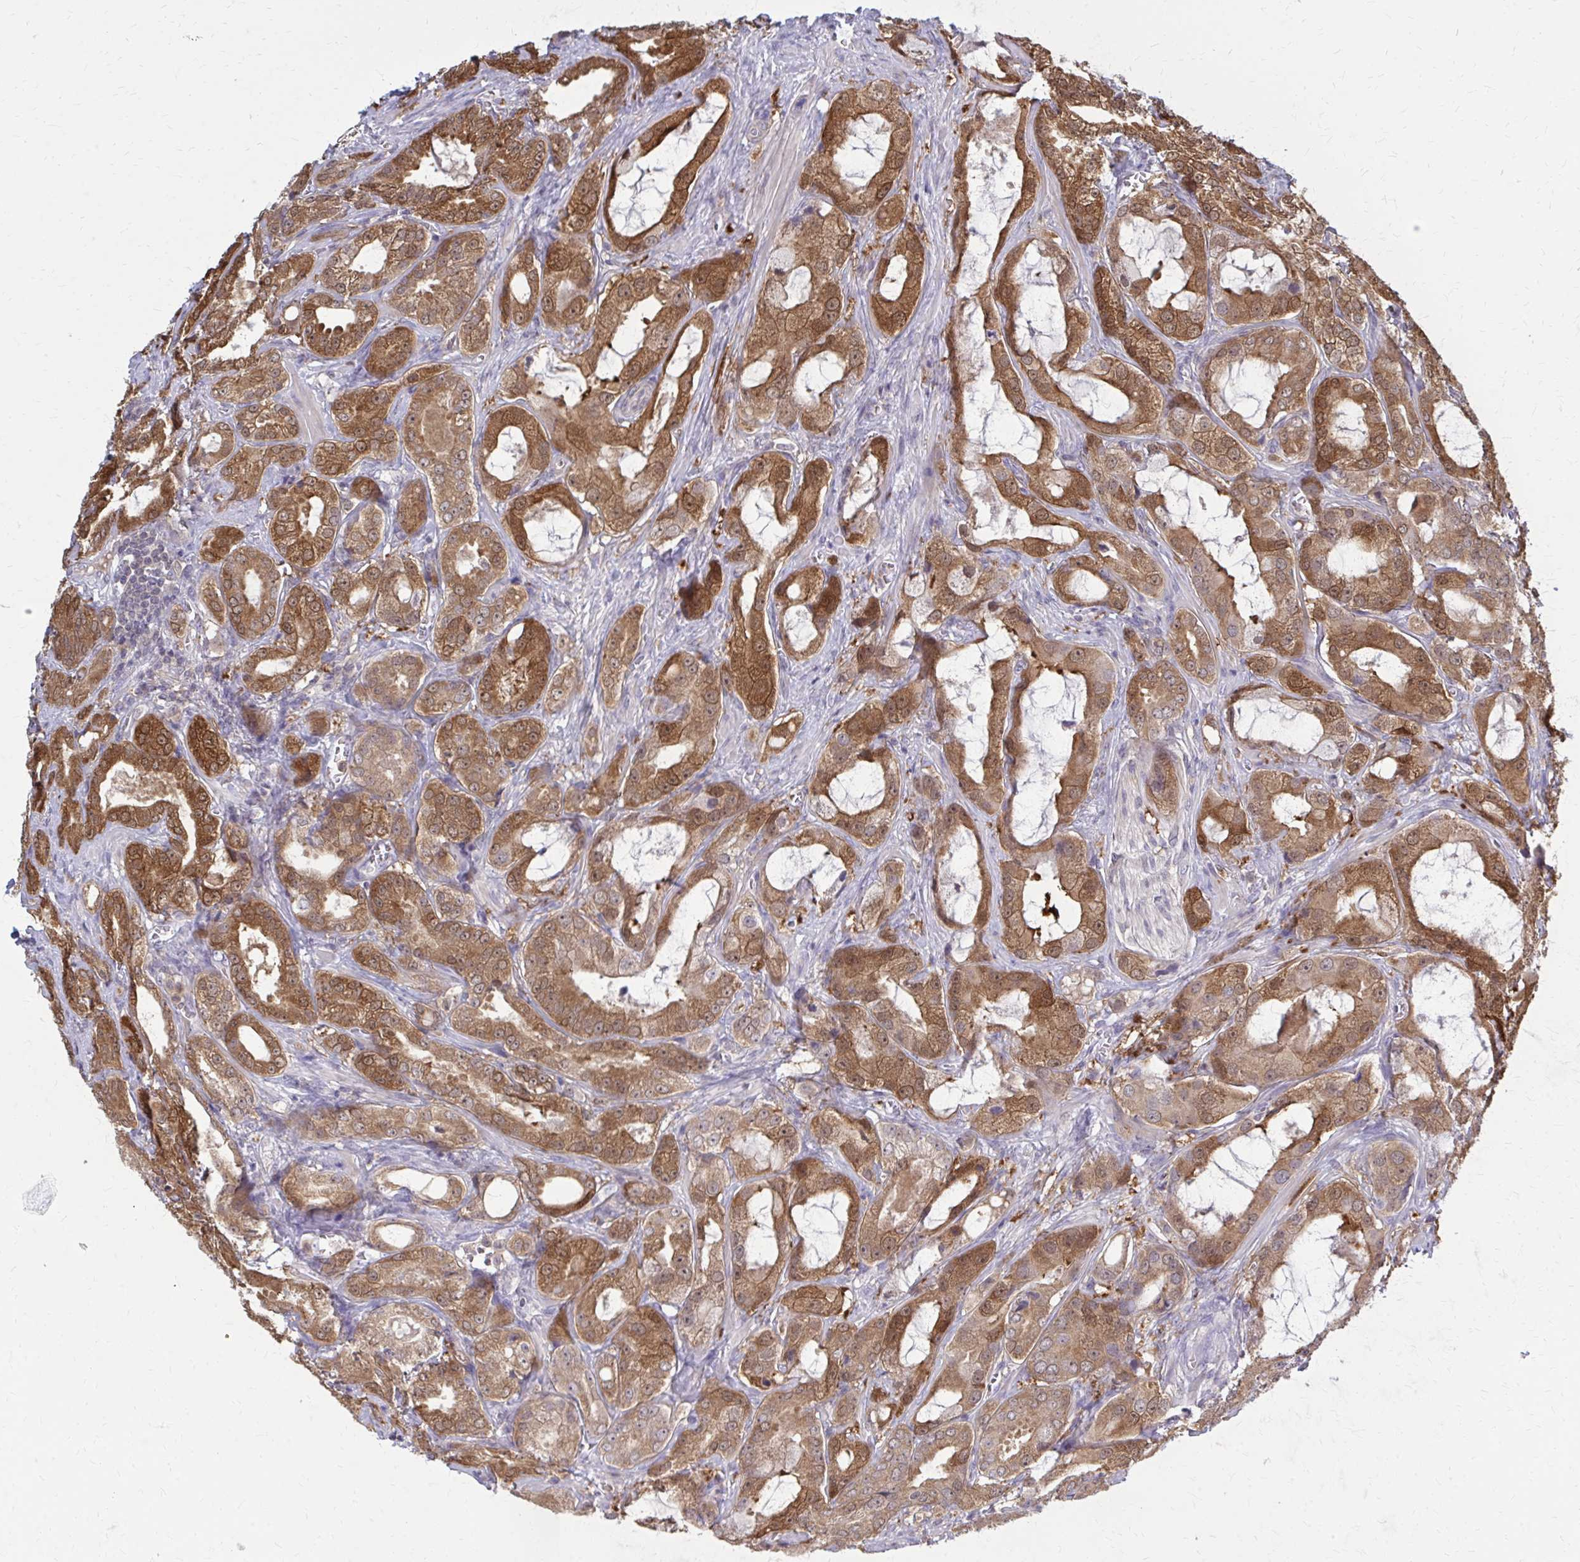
{"staining": {"intensity": "moderate", "quantity": ">75%", "location": "cytoplasmic/membranous"}, "tissue": "prostate cancer", "cell_type": "Tumor cells", "image_type": "cancer", "snomed": [{"axis": "morphology", "description": "Adenocarcinoma, High grade"}, {"axis": "topography", "description": "Prostate"}], "caption": "This is an image of immunohistochemistry staining of prostate cancer, which shows moderate staining in the cytoplasmic/membranous of tumor cells.", "gene": "DBI", "patient": {"sex": "male", "age": 64}}